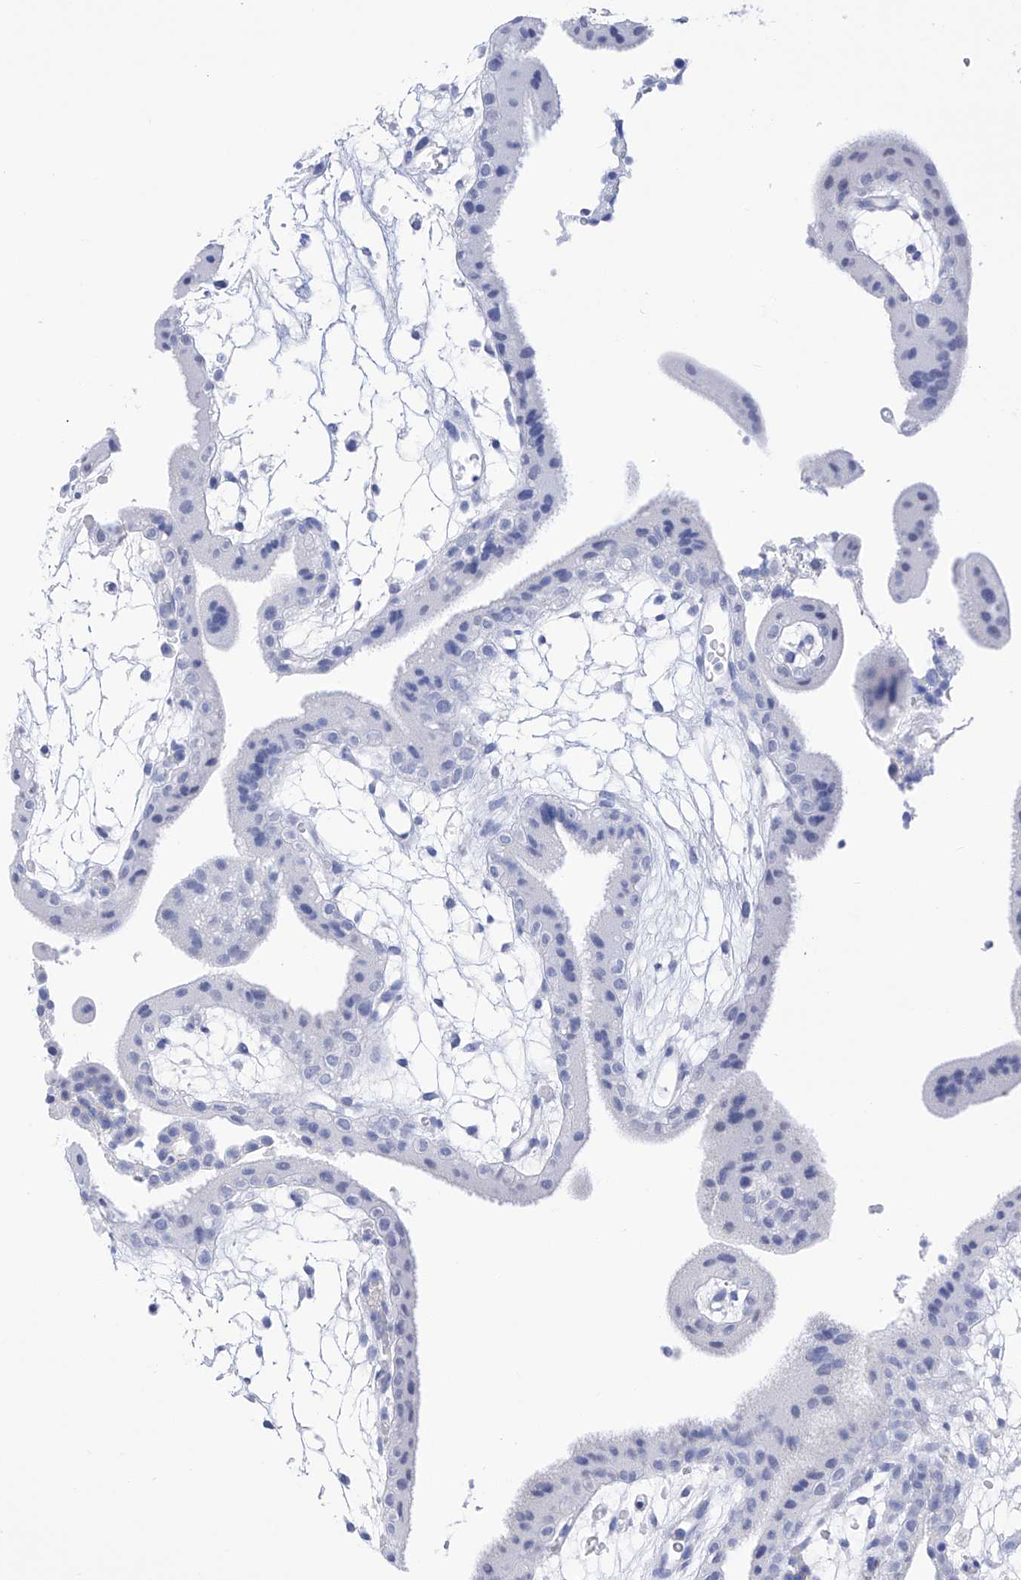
{"staining": {"intensity": "negative", "quantity": "none", "location": "none"}, "tissue": "placenta", "cell_type": "Decidual cells", "image_type": "normal", "snomed": [{"axis": "morphology", "description": "Normal tissue, NOS"}, {"axis": "topography", "description": "Placenta"}], "caption": "This is an IHC histopathology image of benign human placenta. There is no expression in decidual cells.", "gene": "FLG", "patient": {"sex": "female", "age": 18}}